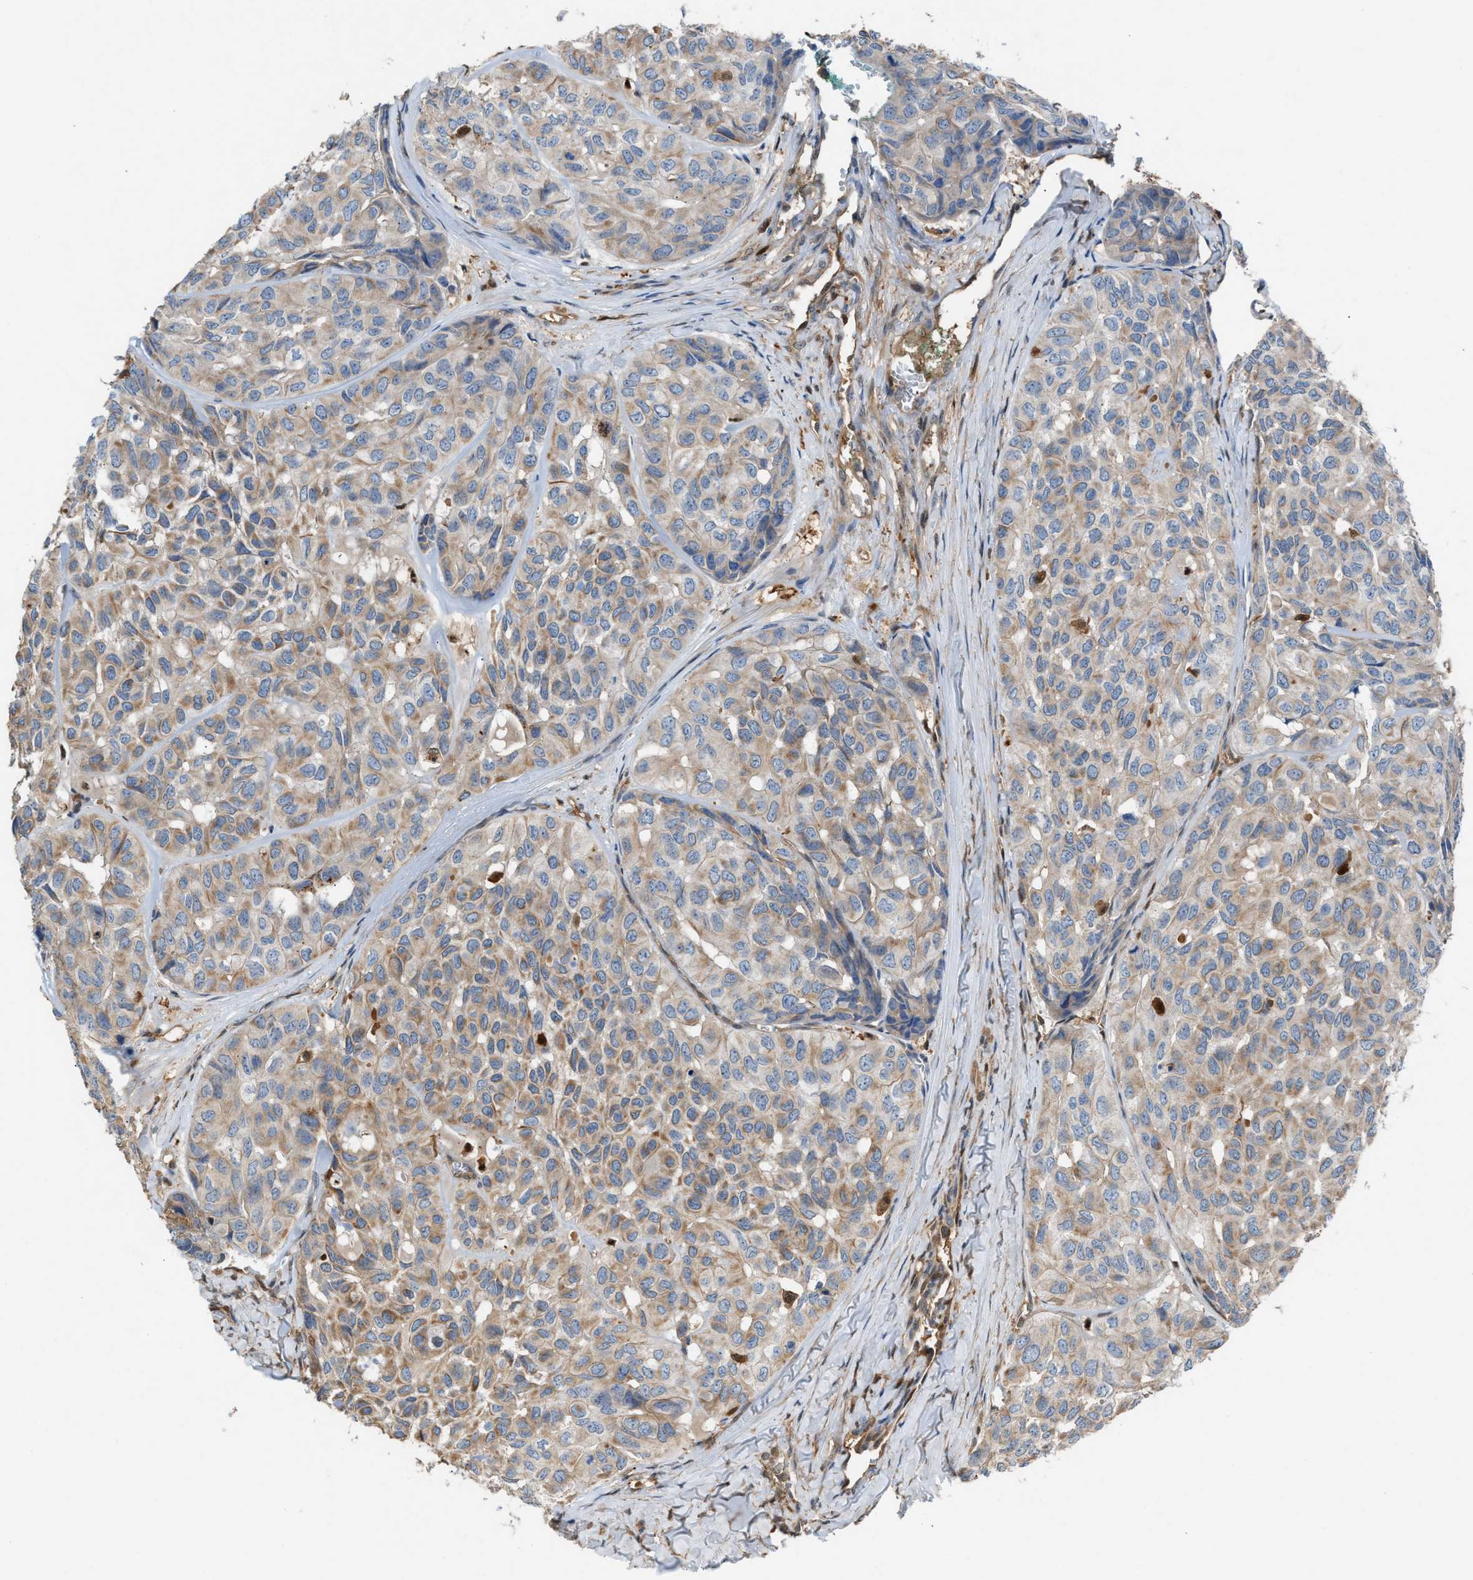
{"staining": {"intensity": "weak", "quantity": "25%-75%", "location": "cytoplasmic/membranous"}, "tissue": "head and neck cancer", "cell_type": "Tumor cells", "image_type": "cancer", "snomed": [{"axis": "morphology", "description": "Adenocarcinoma, NOS"}, {"axis": "topography", "description": "Salivary gland, NOS"}, {"axis": "topography", "description": "Head-Neck"}], "caption": "Protein analysis of head and neck adenocarcinoma tissue displays weak cytoplasmic/membranous staining in about 25%-75% of tumor cells.", "gene": "TPK1", "patient": {"sex": "female", "age": 76}}